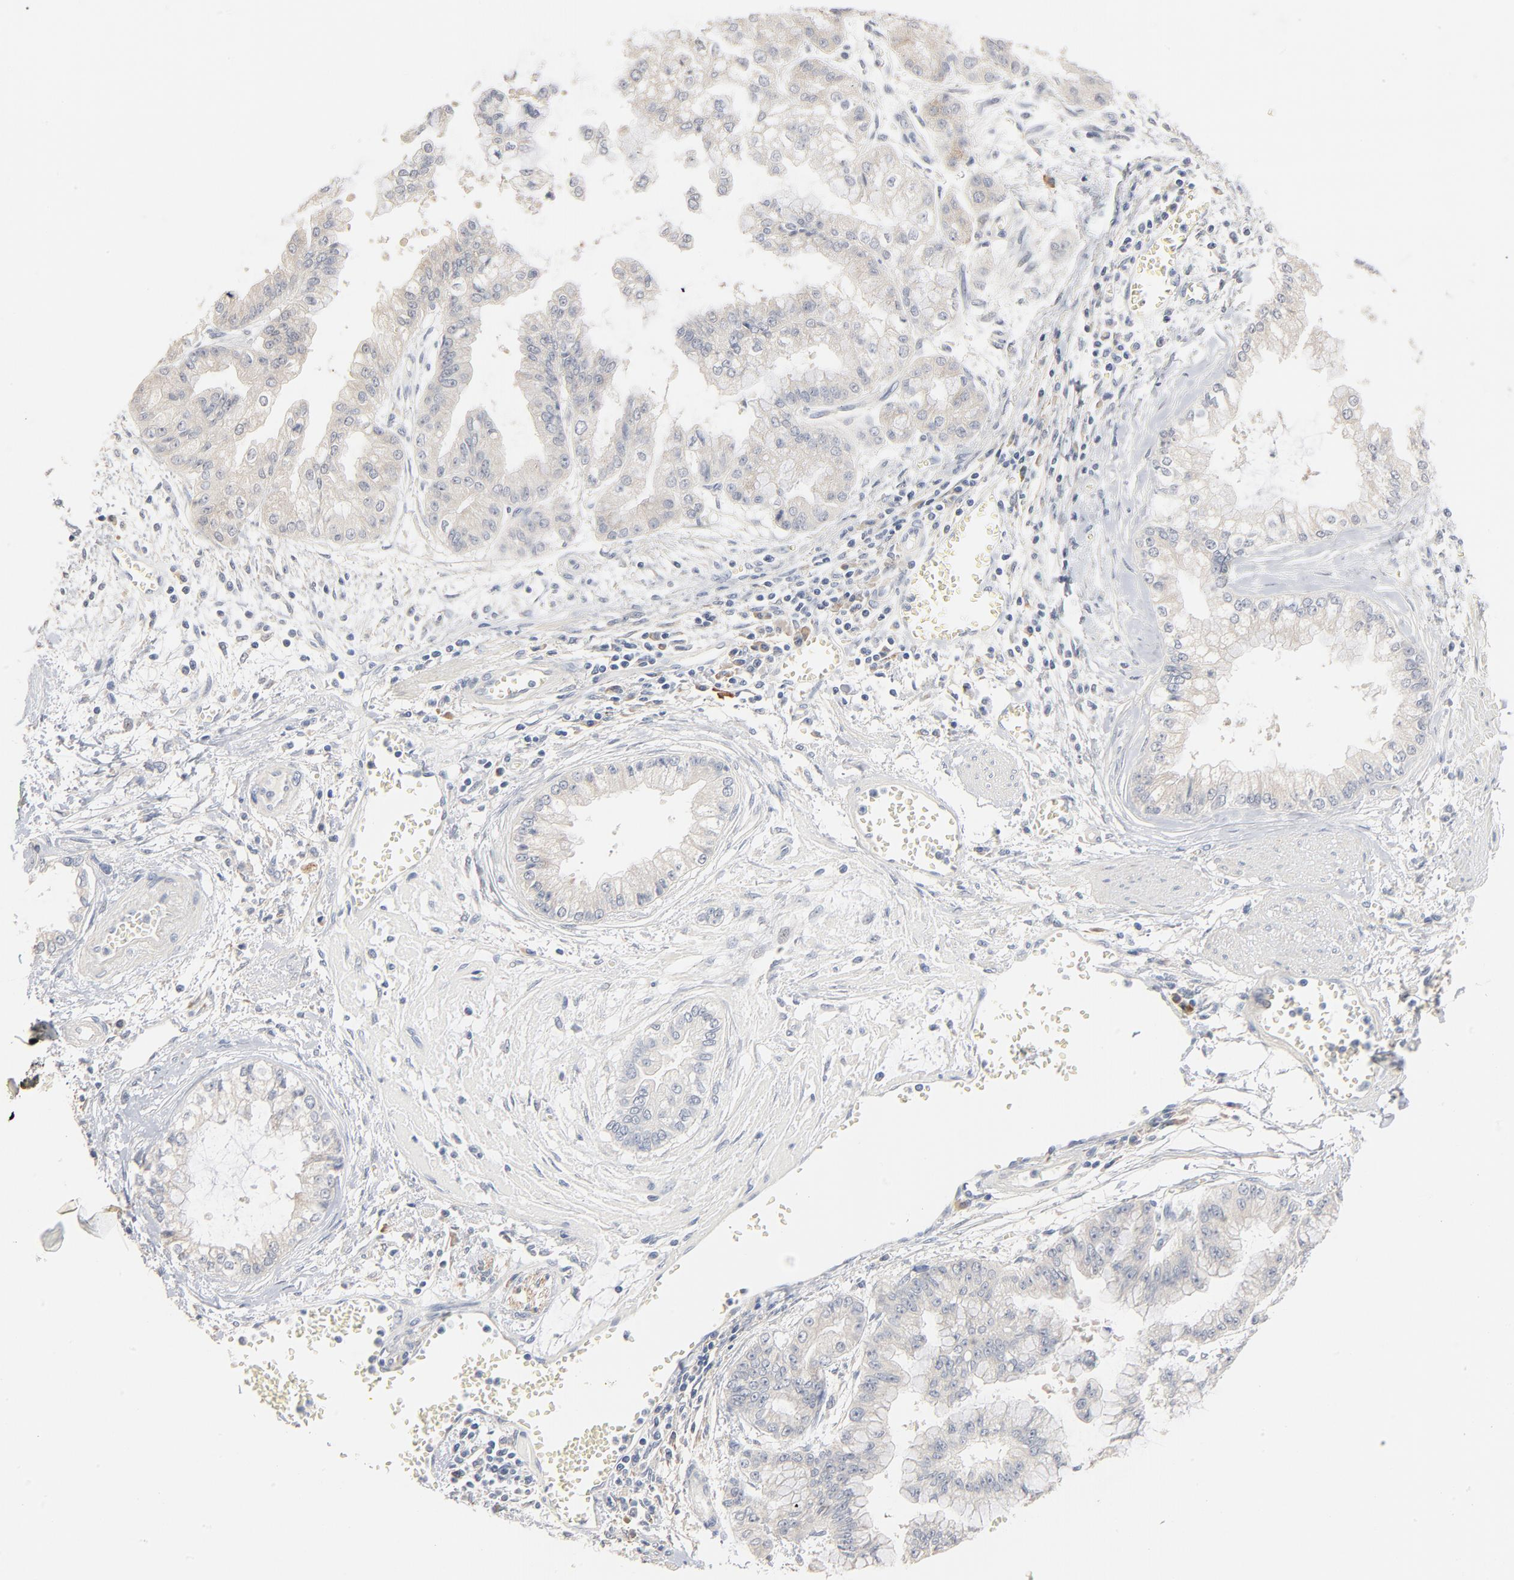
{"staining": {"intensity": "negative", "quantity": "none", "location": "none"}, "tissue": "liver cancer", "cell_type": "Tumor cells", "image_type": "cancer", "snomed": [{"axis": "morphology", "description": "Cholangiocarcinoma"}, {"axis": "topography", "description": "Liver"}], "caption": "There is no significant expression in tumor cells of liver cancer.", "gene": "ZDHHC8", "patient": {"sex": "female", "age": 79}}